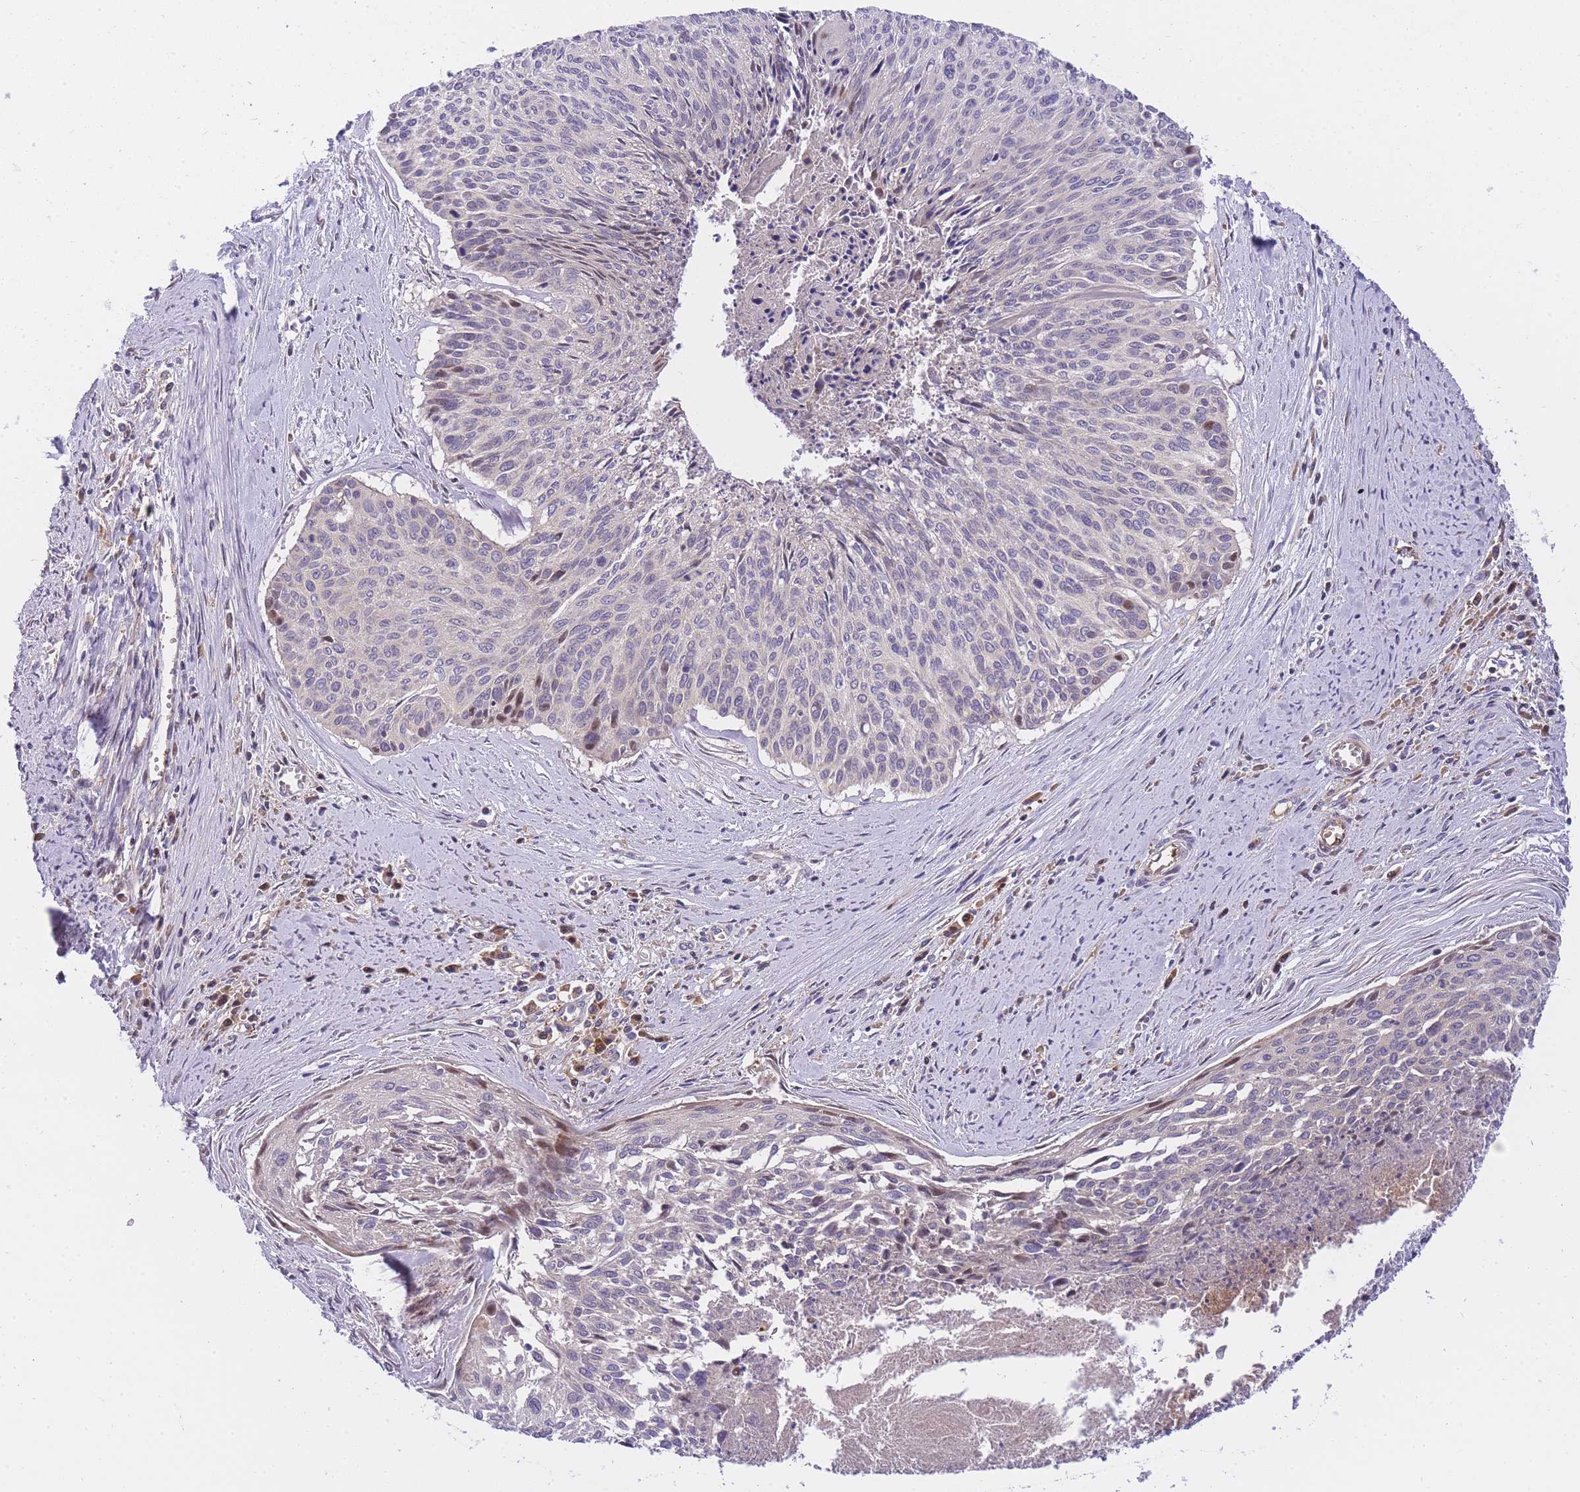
{"staining": {"intensity": "weak", "quantity": "<25%", "location": "nuclear"}, "tissue": "cervical cancer", "cell_type": "Tumor cells", "image_type": "cancer", "snomed": [{"axis": "morphology", "description": "Squamous cell carcinoma, NOS"}, {"axis": "topography", "description": "Cervix"}], "caption": "This is an immunohistochemistry histopathology image of human squamous cell carcinoma (cervical). There is no staining in tumor cells.", "gene": "CRYGN", "patient": {"sex": "female", "age": 55}}